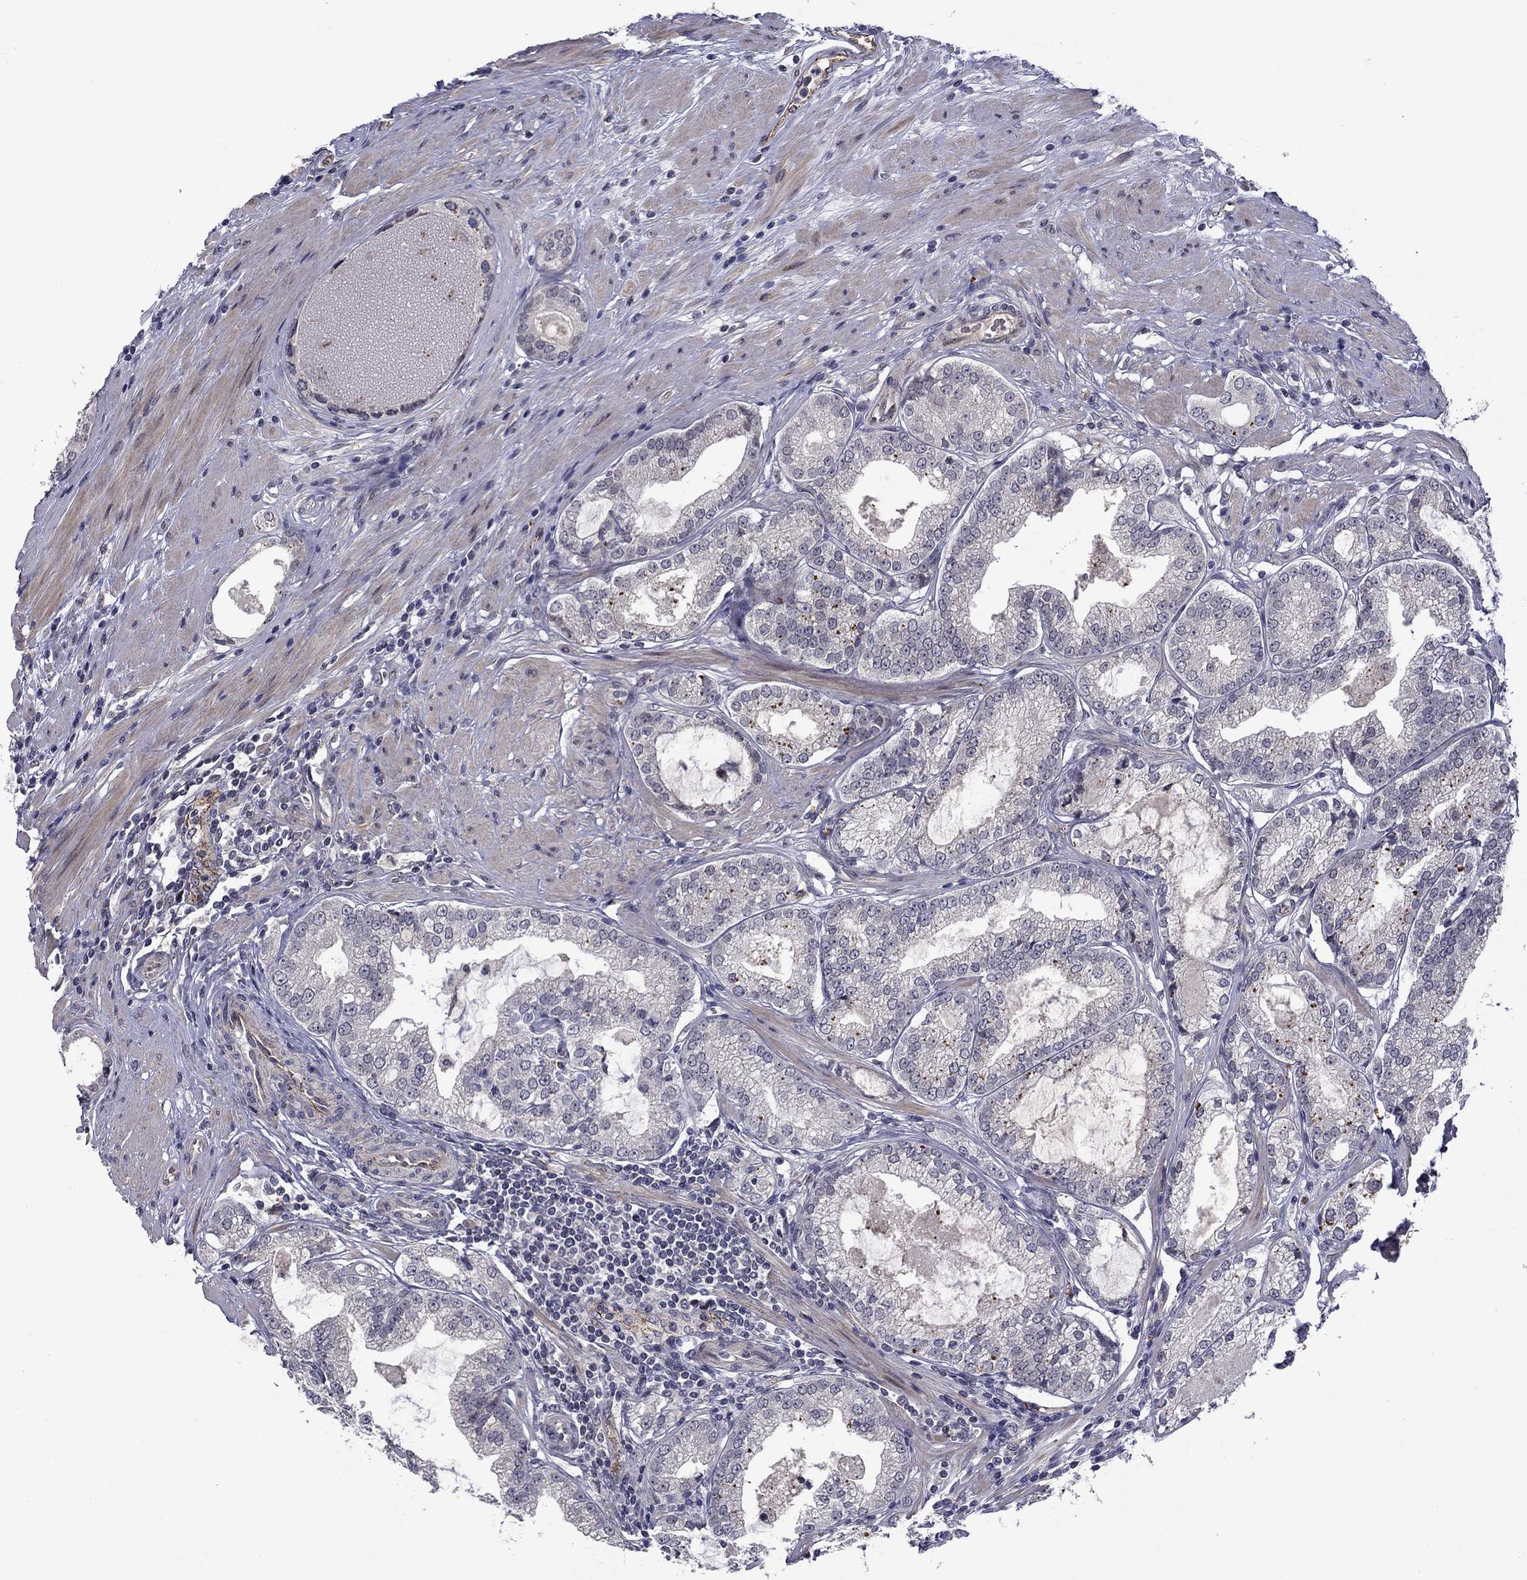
{"staining": {"intensity": "negative", "quantity": "none", "location": "none"}, "tissue": "prostate cancer", "cell_type": "Tumor cells", "image_type": "cancer", "snomed": [{"axis": "morphology", "description": "Adenocarcinoma, High grade"}, {"axis": "topography", "description": "Prostate and seminal vesicle, NOS"}], "caption": "DAB (3,3'-diaminobenzidine) immunohistochemical staining of human adenocarcinoma (high-grade) (prostate) displays no significant positivity in tumor cells. Nuclei are stained in blue.", "gene": "SLITRK1", "patient": {"sex": "male", "age": 62}}